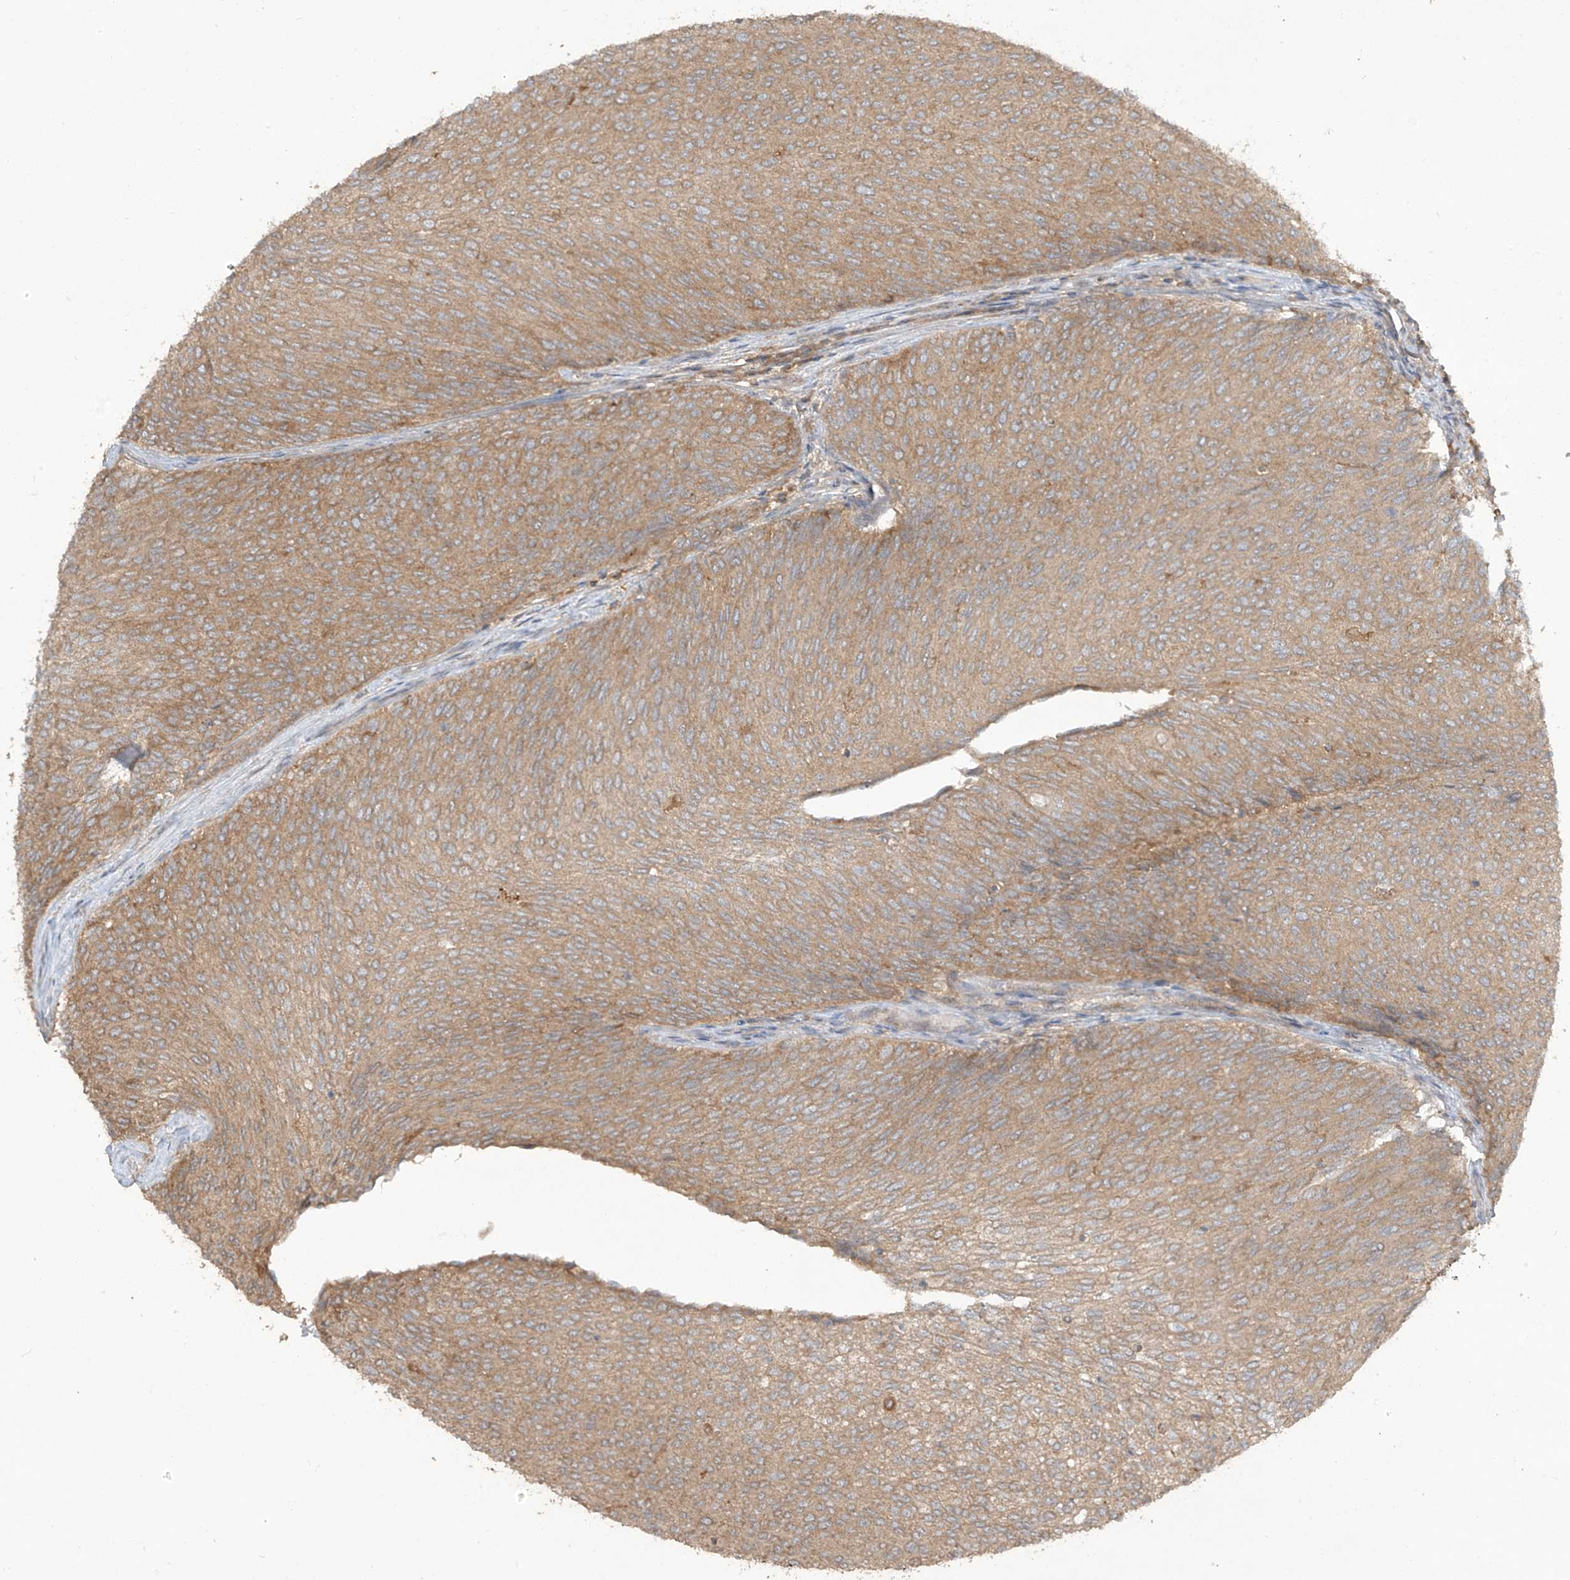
{"staining": {"intensity": "moderate", "quantity": ">75%", "location": "cytoplasmic/membranous"}, "tissue": "urothelial cancer", "cell_type": "Tumor cells", "image_type": "cancer", "snomed": [{"axis": "morphology", "description": "Urothelial carcinoma, Low grade"}, {"axis": "topography", "description": "Urinary bladder"}], "caption": "Urothelial carcinoma (low-grade) stained for a protein (brown) shows moderate cytoplasmic/membranous positive expression in approximately >75% of tumor cells.", "gene": "LDAH", "patient": {"sex": "female", "age": 79}}